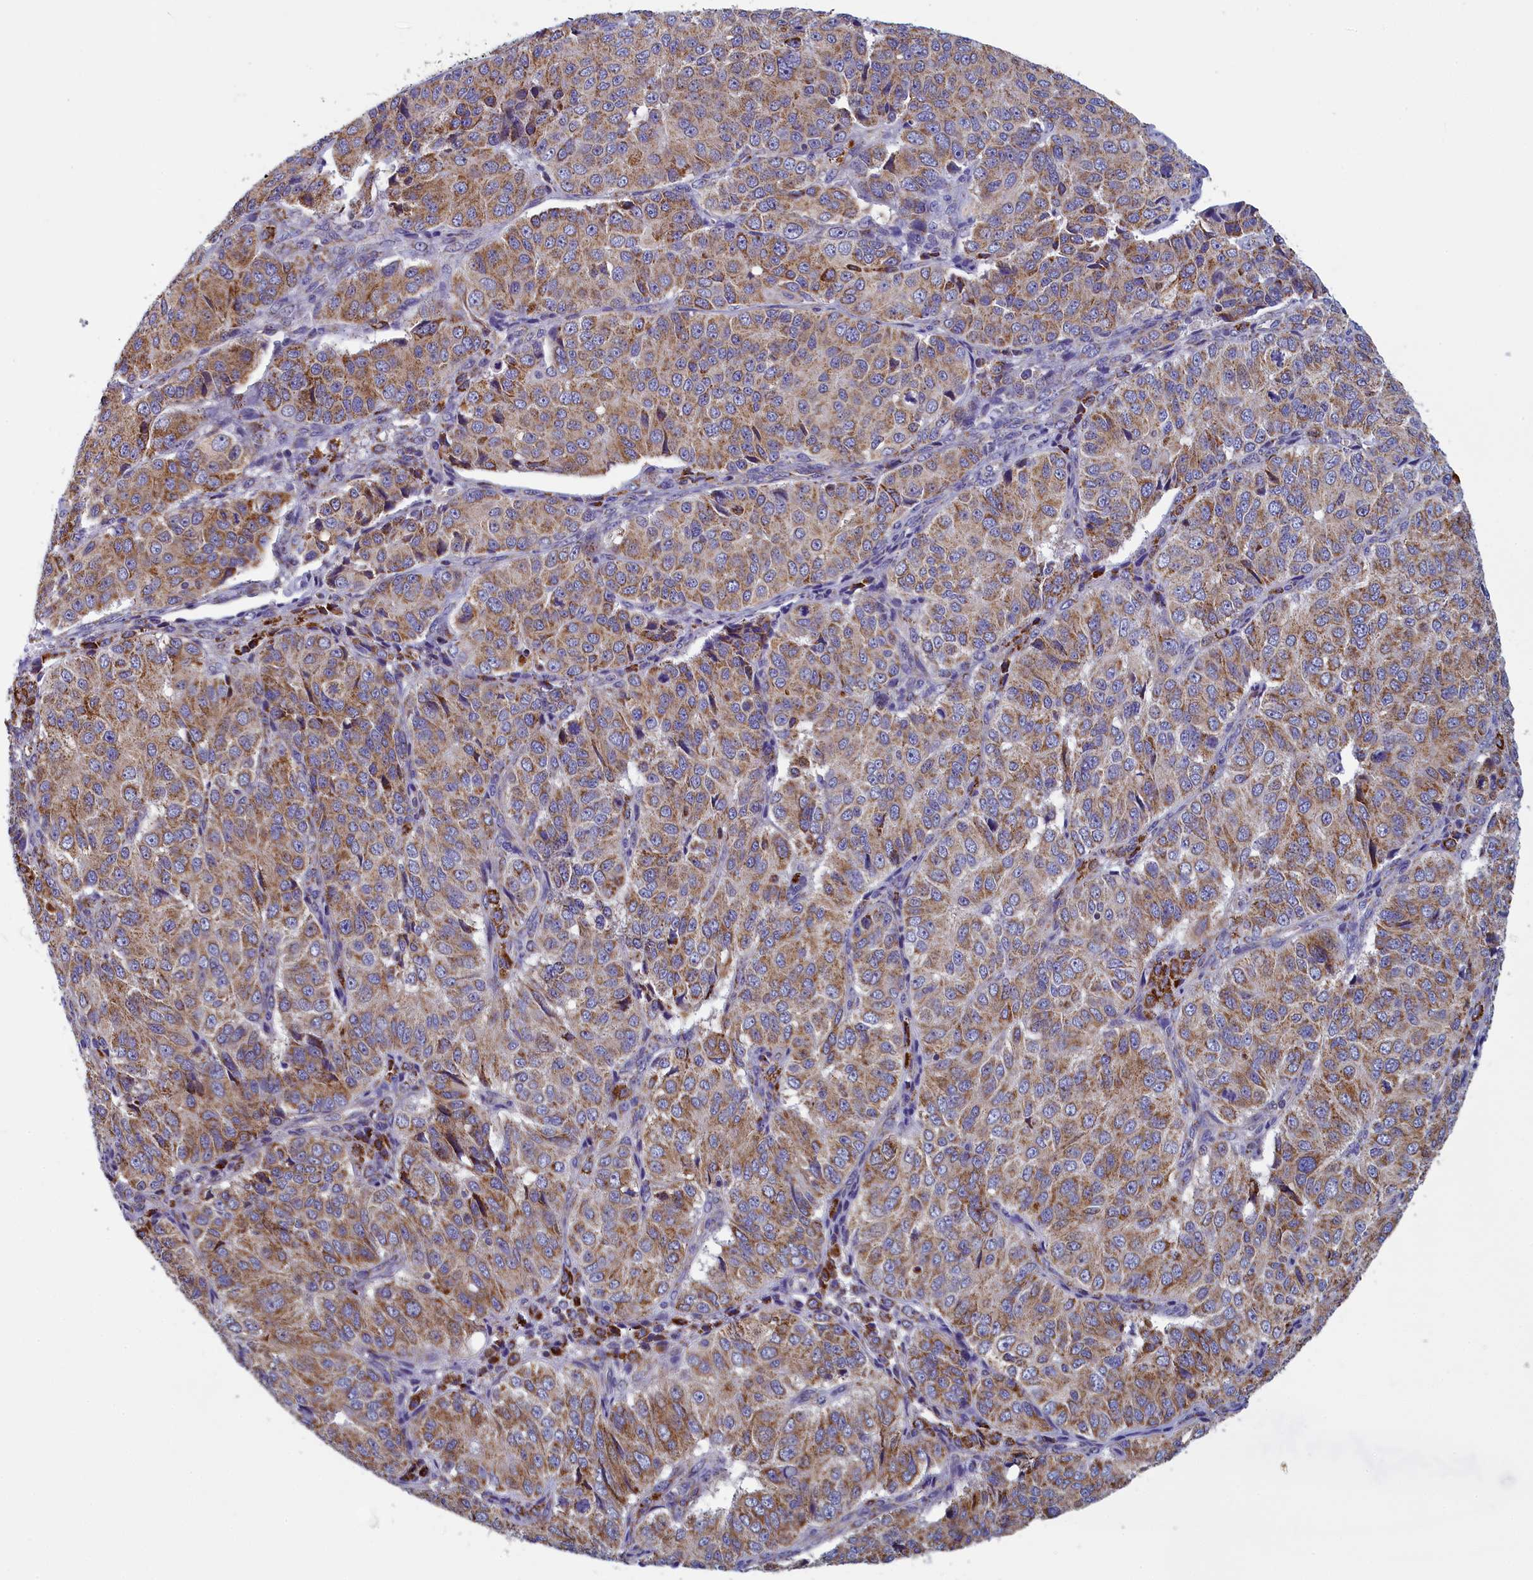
{"staining": {"intensity": "moderate", "quantity": ">75%", "location": "cytoplasmic/membranous"}, "tissue": "ovarian cancer", "cell_type": "Tumor cells", "image_type": "cancer", "snomed": [{"axis": "morphology", "description": "Carcinoma, endometroid"}, {"axis": "topography", "description": "Ovary"}], "caption": "Protein staining of ovarian cancer (endometroid carcinoma) tissue displays moderate cytoplasmic/membranous staining in approximately >75% of tumor cells.", "gene": "IFT122", "patient": {"sex": "female", "age": 51}}